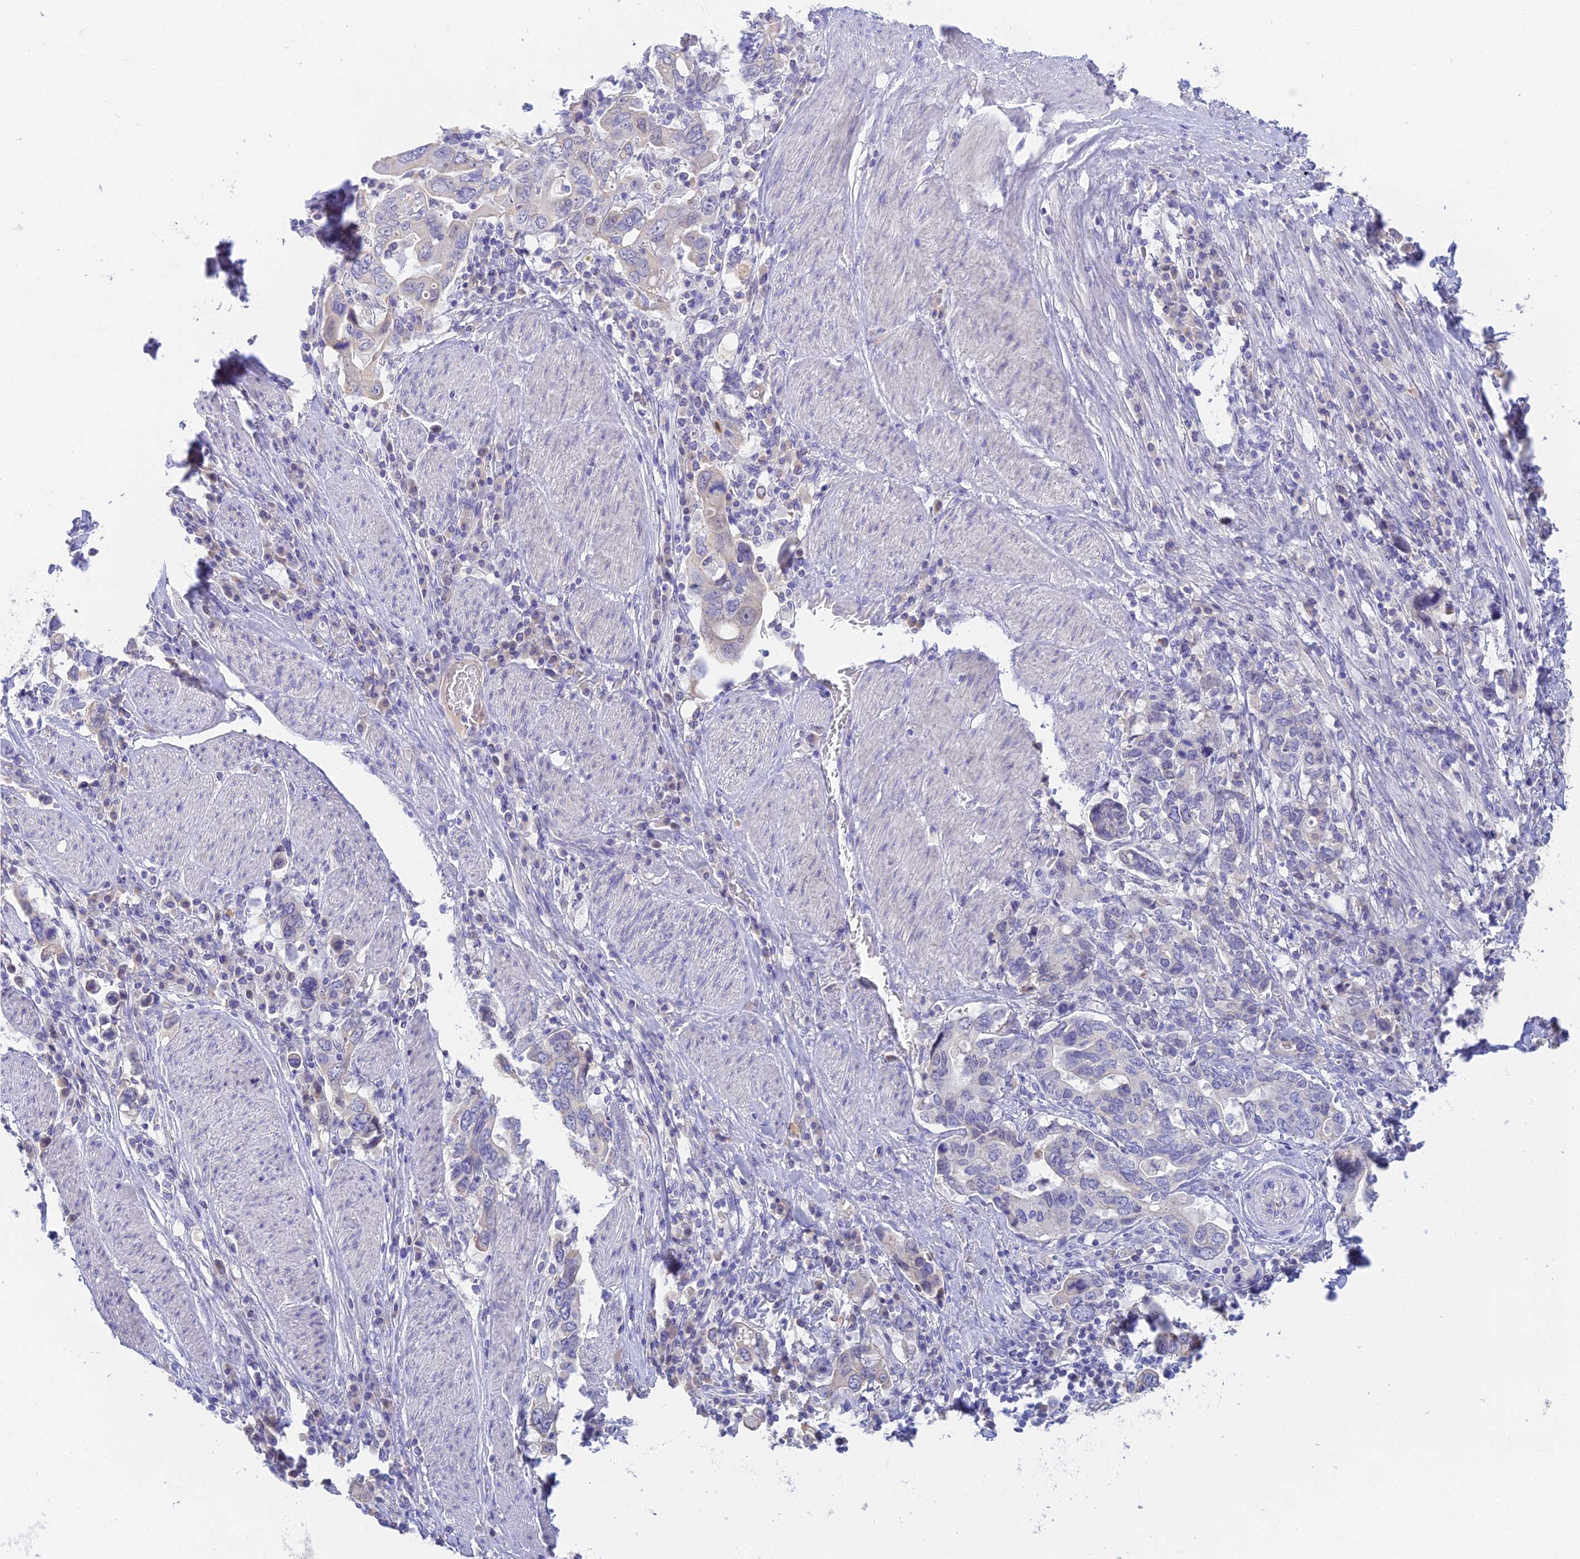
{"staining": {"intensity": "negative", "quantity": "none", "location": "none"}, "tissue": "stomach cancer", "cell_type": "Tumor cells", "image_type": "cancer", "snomed": [{"axis": "morphology", "description": "Adenocarcinoma, NOS"}, {"axis": "topography", "description": "Stomach, upper"}], "caption": "Immunohistochemistry (IHC) photomicrograph of human stomach adenocarcinoma stained for a protein (brown), which reveals no positivity in tumor cells.", "gene": "INTS13", "patient": {"sex": "male", "age": 62}}